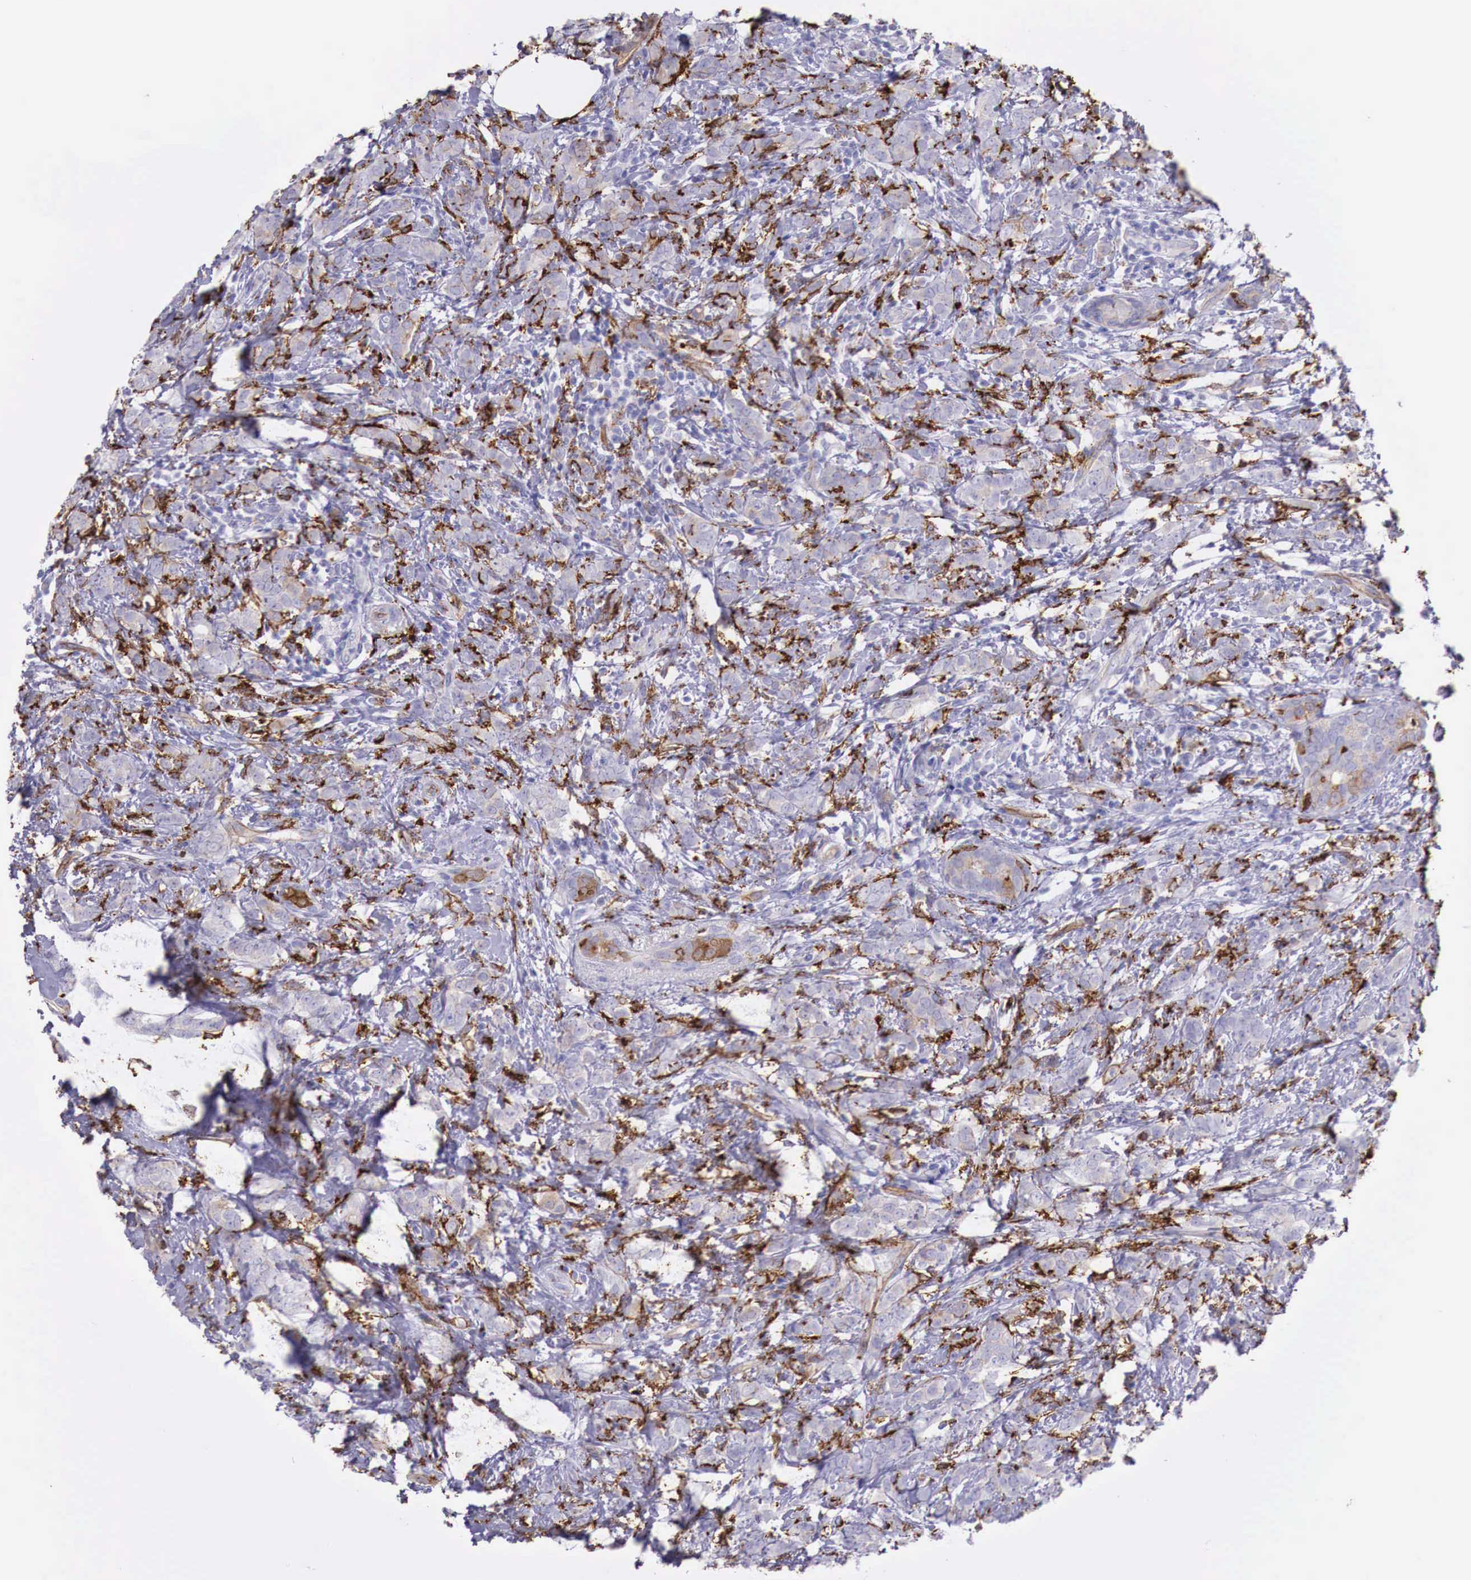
{"staining": {"intensity": "weak", "quantity": "25%-75%", "location": "cytoplasmic/membranous"}, "tissue": "breast cancer", "cell_type": "Tumor cells", "image_type": "cancer", "snomed": [{"axis": "morphology", "description": "Duct carcinoma"}, {"axis": "topography", "description": "Breast"}], "caption": "There is low levels of weak cytoplasmic/membranous staining in tumor cells of breast cancer (infiltrating ductal carcinoma), as demonstrated by immunohistochemical staining (brown color).", "gene": "MSR1", "patient": {"sex": "female", "age": 53}}